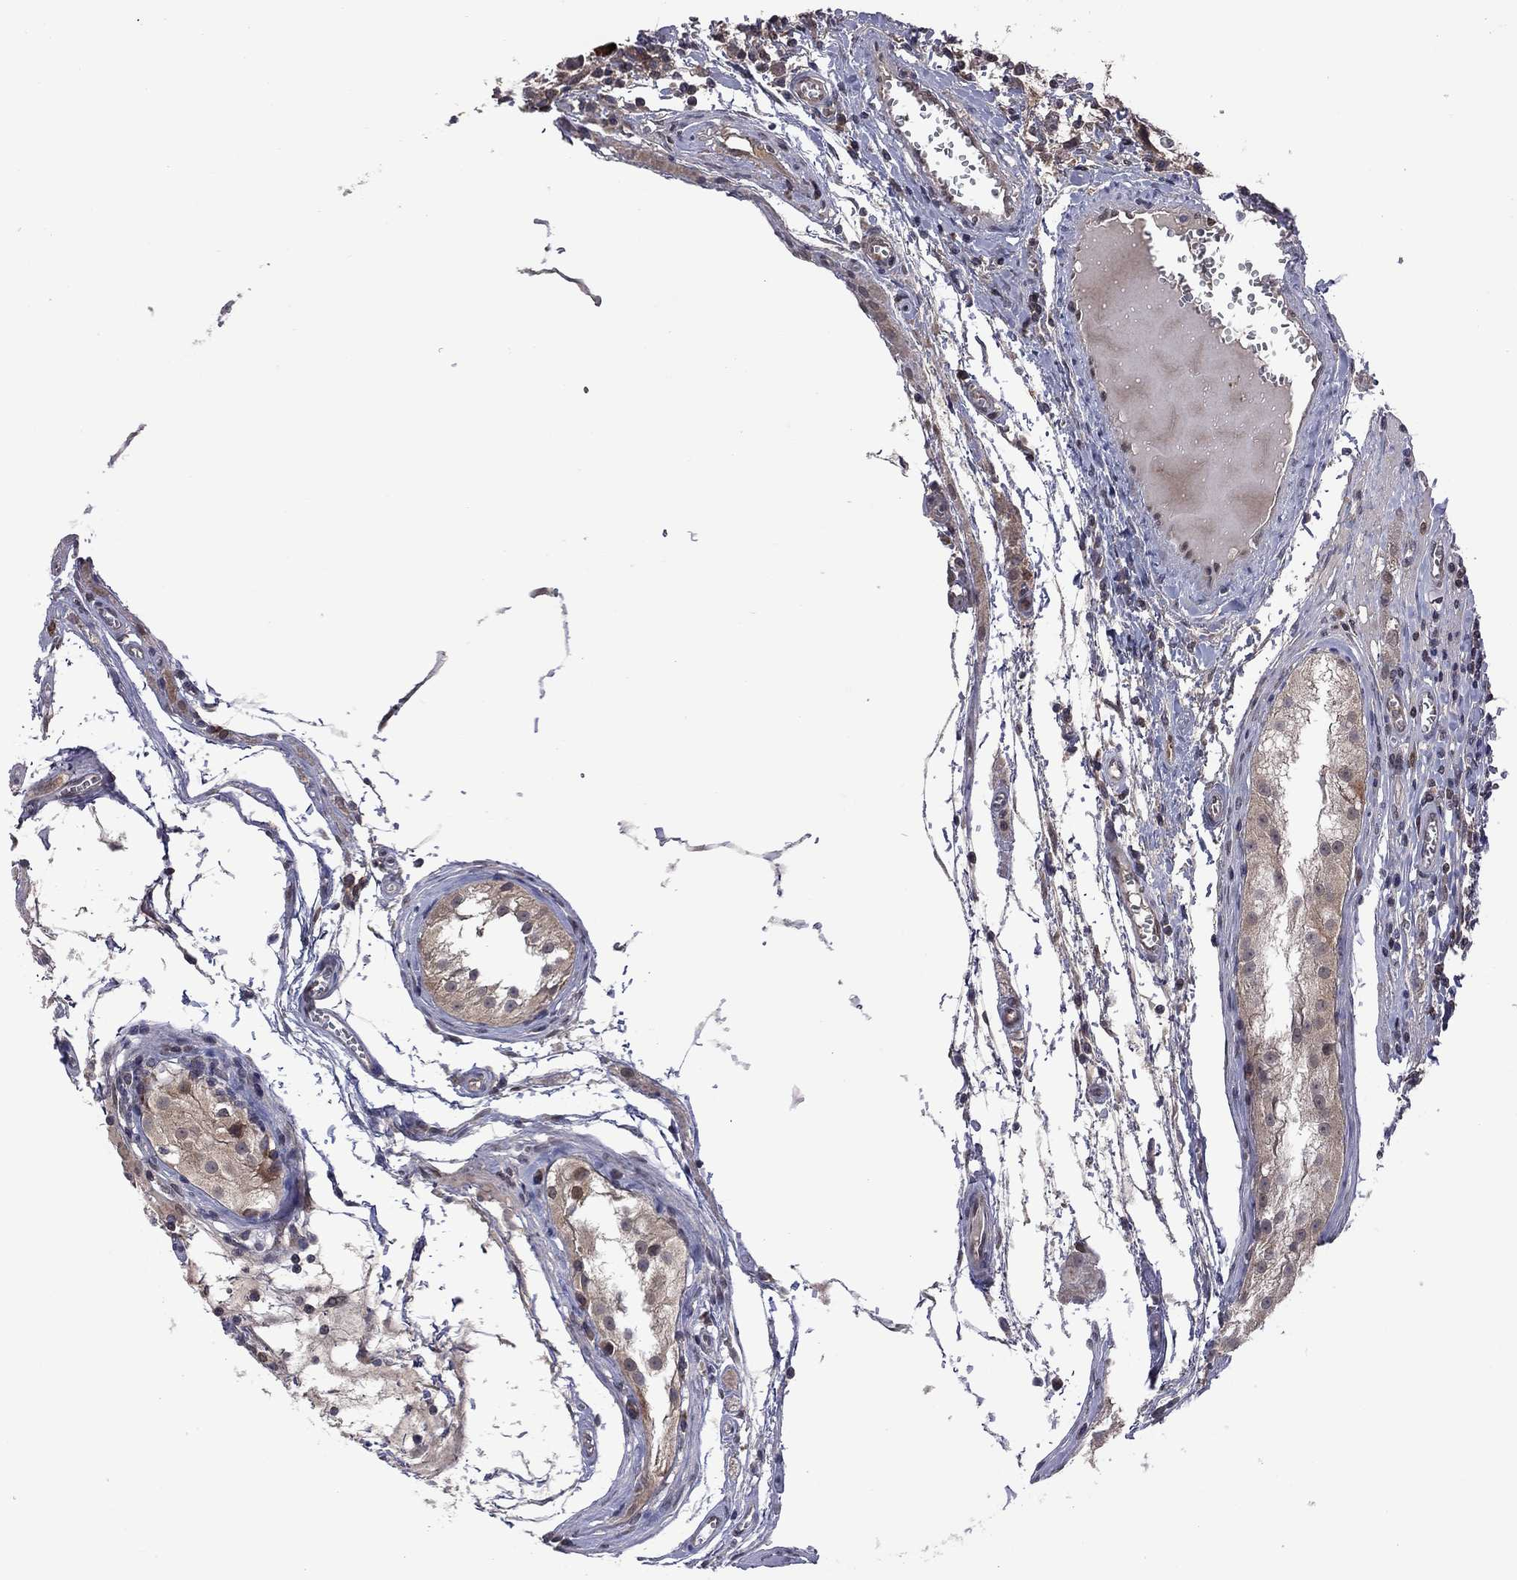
{"staining": {"intensity": "negative", "quantity": "none", "location": "none"}, "tissue": "testis cancer", "cell_type": "Tumor cells", "image_type": "cancer", "snomed": [{"axis": "morphology", "description": "Seminoma, NOS"}, {"axis": "topography", "description": "Testis"}], "caption": "This is a image of immunohistochemistry staining of seminoma (testis), which shows no expression in tumor cells. (Immunohistochemistry, brightfield microscopy, high magnification).", "gene": "GPAA1", "patient": {"sex": "male", "age": 30}}